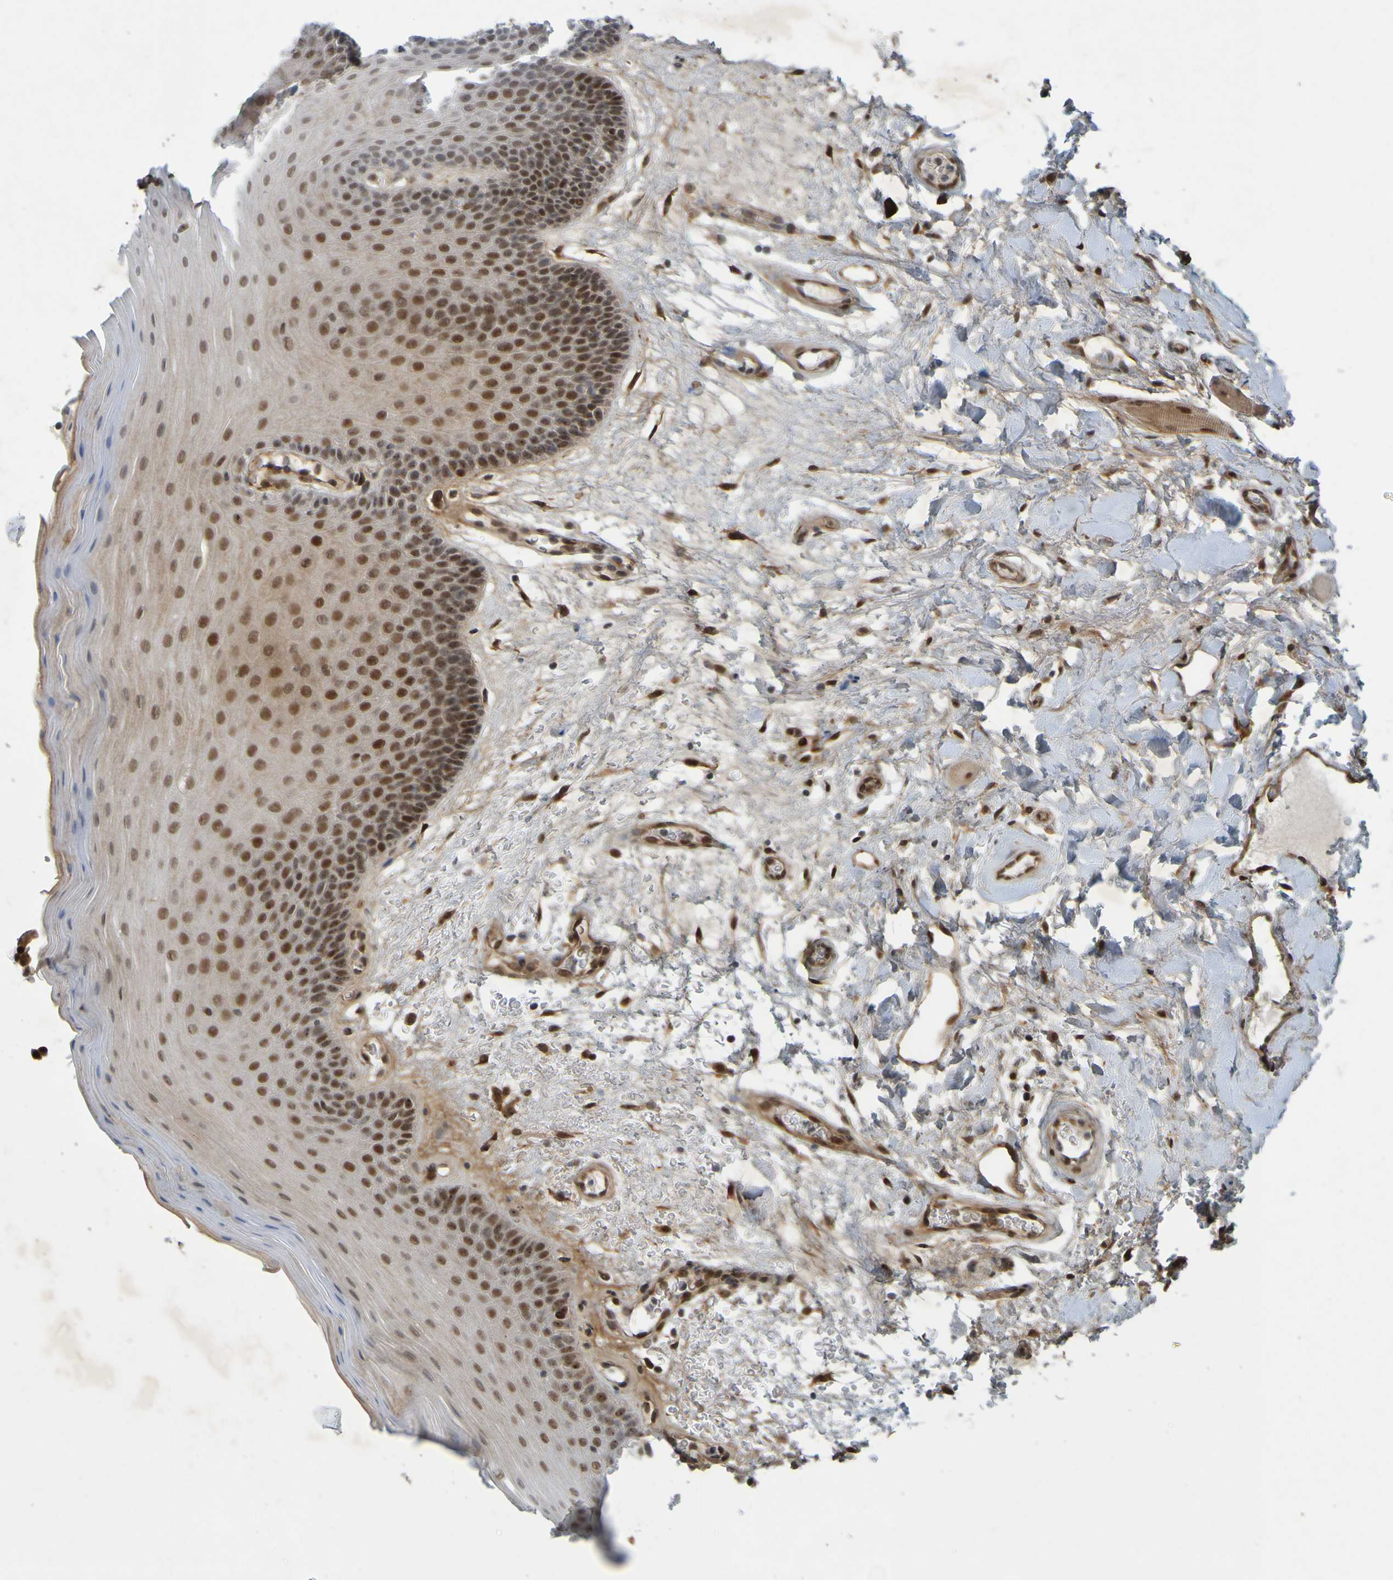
{"staining": {"intensity": "moderate", "quantity": ">75%", "location": "cytoplasmic/membranous,nuclear"}, "tissue": "oral mucosa", "cell_type": "Squamous epithelial cells", "image_type": "normal", "snomed": [{"axis": "morphology", "description": "Normal tissue, NOS"}, {"axis": "morphology", "description": "Squamous cell carcinoma, NOS"}, {"axis": "topography", "description": "Skeletal muscle"}, {"axis": "topography", "description": "Adipose tissue"}, {"axis": "topography", "description": "Vascular tissue"}, {"axis": "topography", "description": "Oral tissue"}, {"axis": "topography", "description": "Peripheral nerve tissue"}, {"axis": "topography", "description": "Head-Neck"}], "caption": "Squamous epithelial cells exhibit medium levels of moderate cytoplasmic/membranous,nuclear staining in approximately >75% of cells in unremarkable oral mucosa. The staining was performed using DAB (3,3'-diaminobenzidine), with brown indicating positive protein expression. Nuclei are stained blue with hematoxylin.", "gene": "MCPH1", "patient": {"sex": "male", "age": 71}}